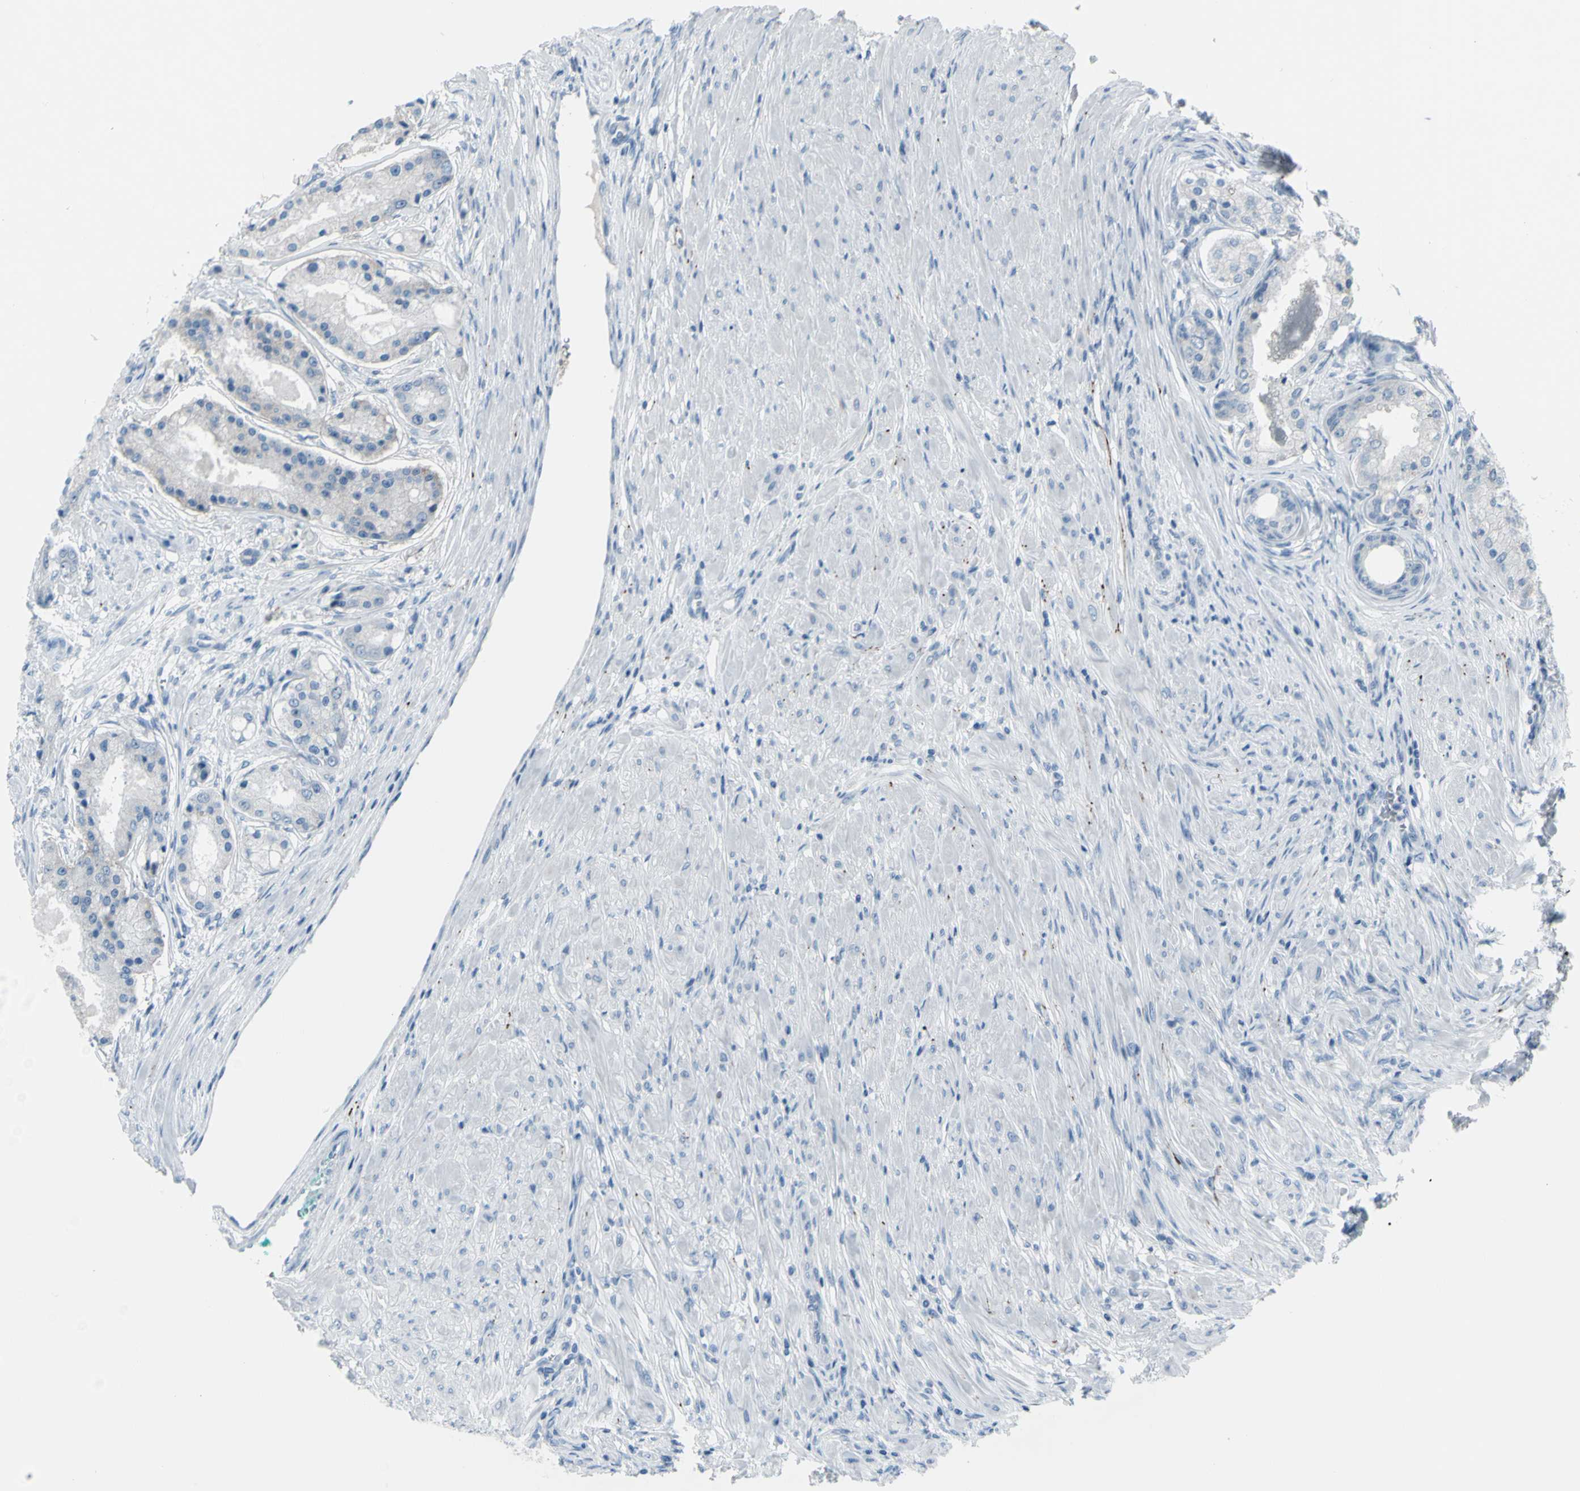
{"staining": {"intensity": "negative", "quantity": "none", "location": "none"}, "tissue": "prostate cancer", "cell_type": "Tumor cells", "image_type": "cancer", "snomed": [{"axis": "morphology", "description": "Adenocarcinoma, High grade"}, {"axis": "topography", "description": "Prostate"}], "caption": "Protein analysis of prostate cancer shows no significant staining in tumor cells.", "gene": "GPR34", "patient": {"sex": "male", "age": 59}}